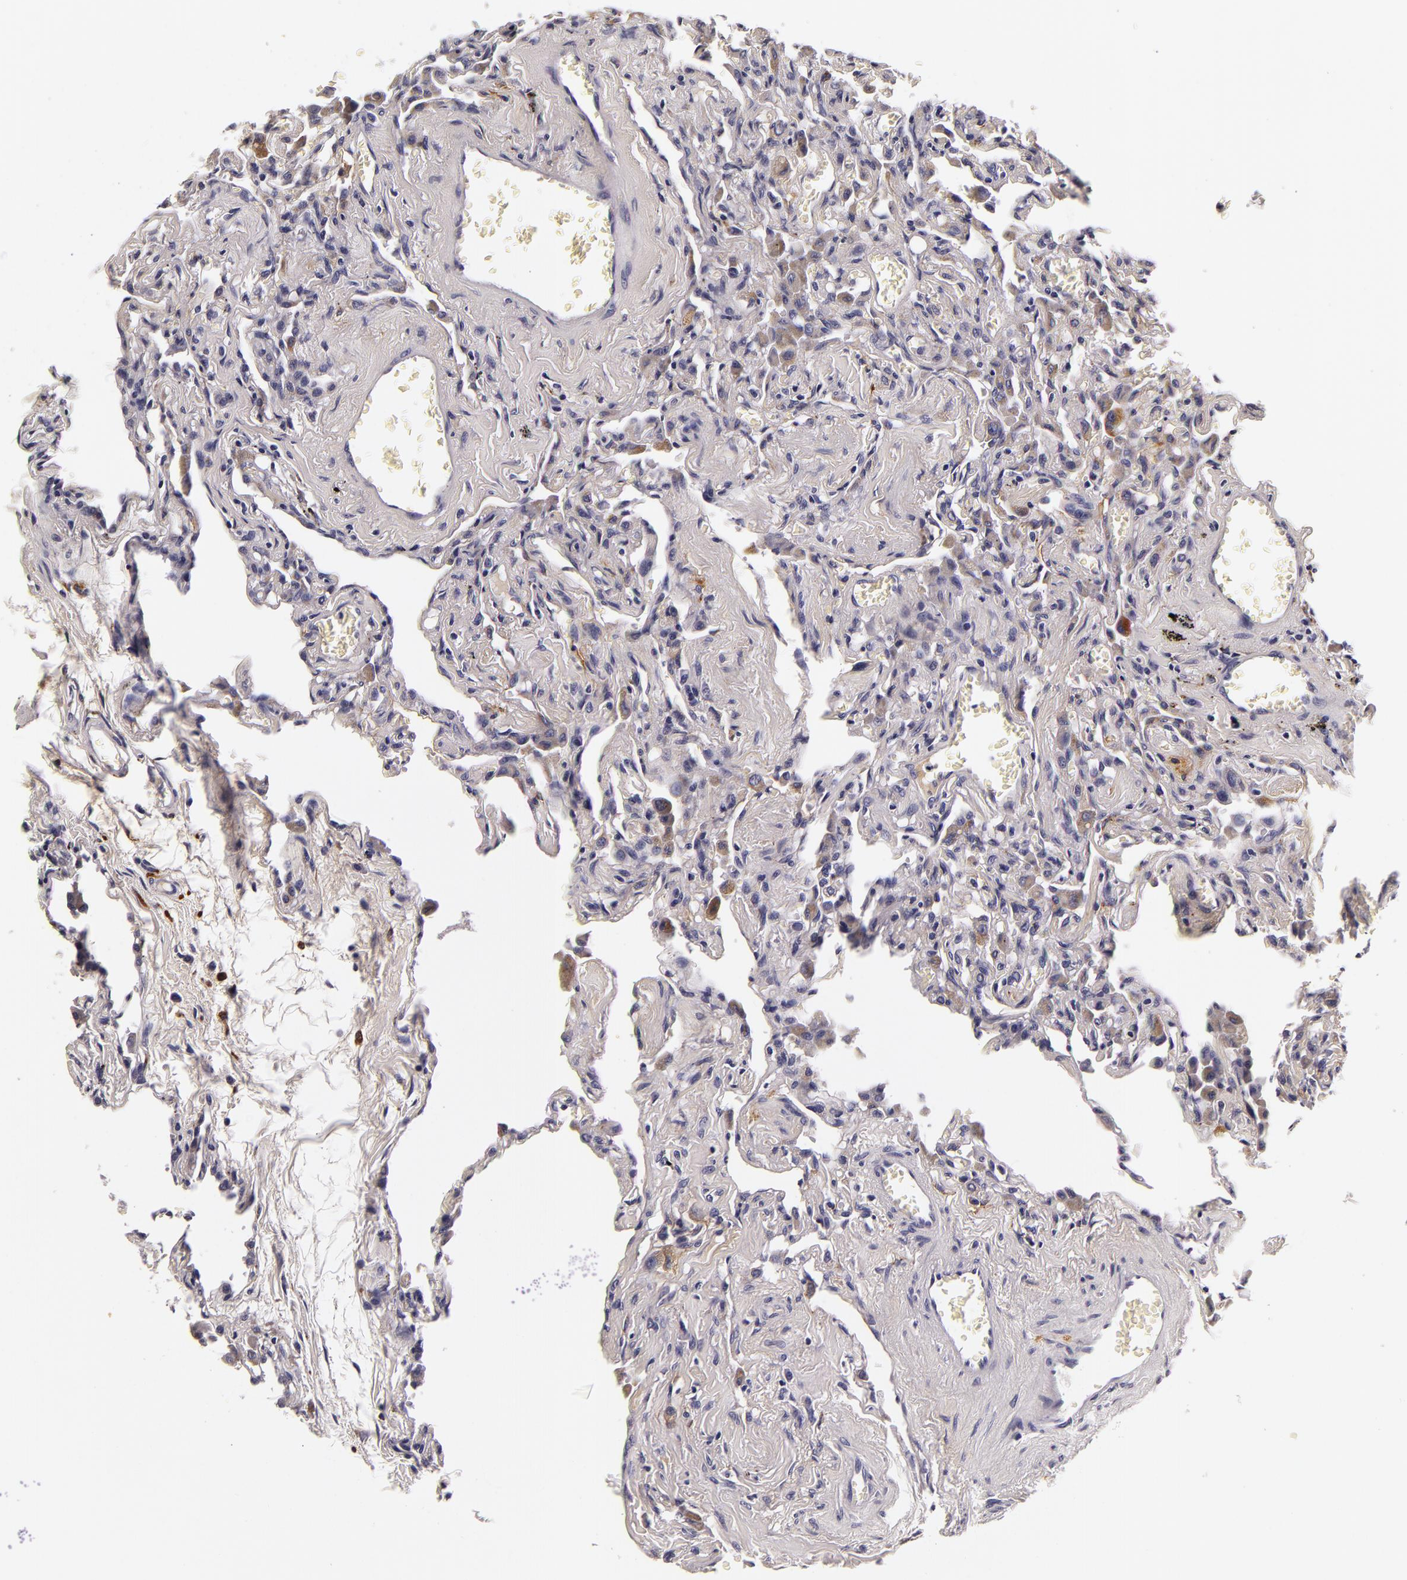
{"staining": {"intensity": "negative", "quantity": "none", "location": "none"}, "tissue": "lung", "cell_type": "Alveolar cells", "image_type": "normal", "snomed": [{"axis": "morphology", "description": "Normal tissue, NOS"}, {"axis": "topography", "description": "Lung"}], "caption": "DAB (3,3'-diaminobenzidine) immunohistochemical staining of normal human lung exhibits no significant positivity in alveolar cells. (DAB IHC with hematoxylin counter stain).", "gene": "LGALS3BP", "patient": {"sex": "male", "age": 73}}